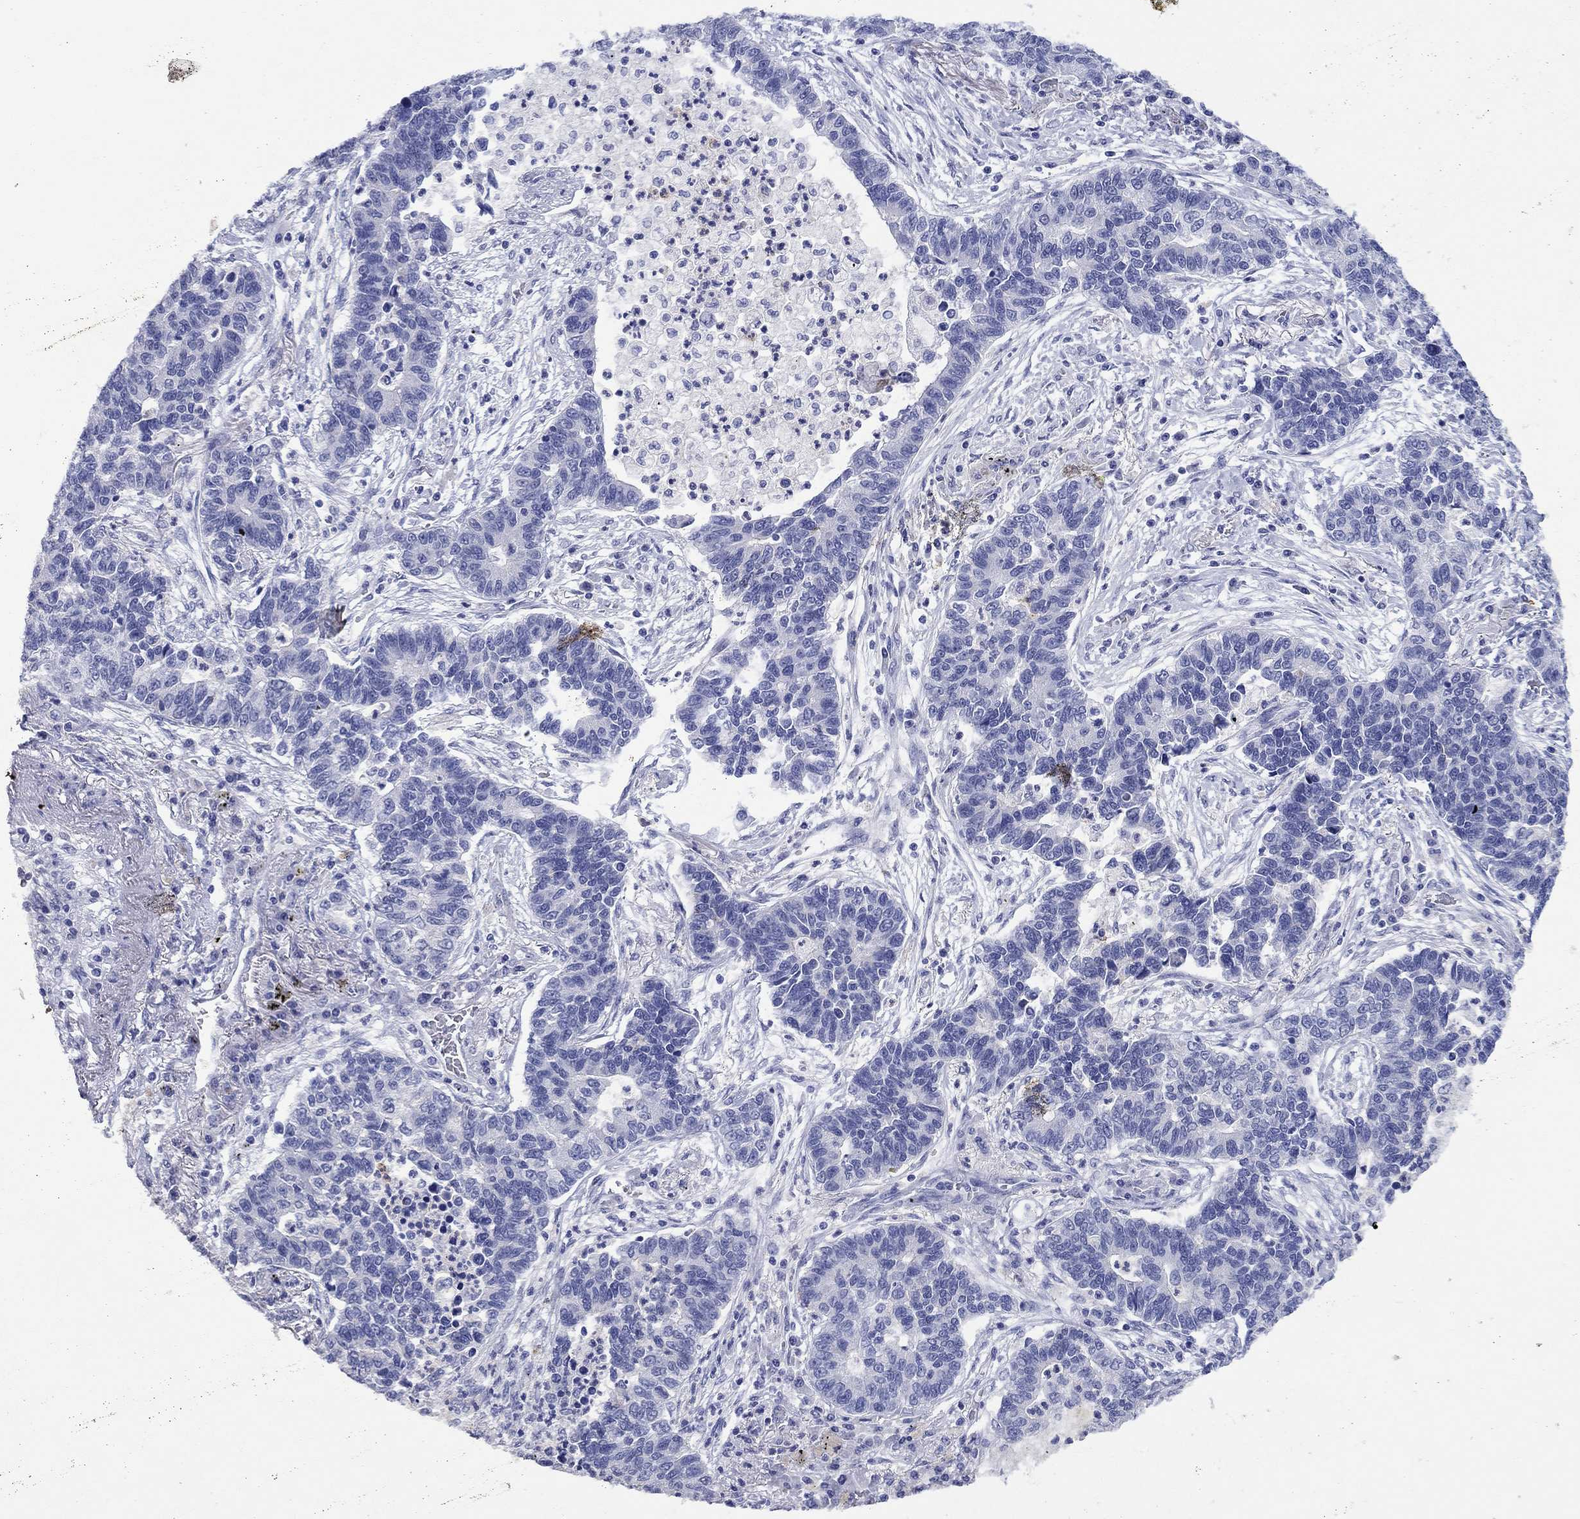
{"staining": {"intensity": "negative", "quantity": "none", "location": "none"}, "tissue": "lung cancer", "cell_type": "Tumor cells", "image_type": "cancer", "snomed": [{"axis": "morphology", "description": "Adenocarcinoma, NOS"}, {"axis": "topography", "description": "Lung"}], "caption": "The immunohistochemistry micrograph has no significant expression in tumor cells of lung cancer (adenocarcinoma) tissue. Nuclei are stained in blue.", "gene": "HDC", "patient": {"sex": "female", "age": 57}}